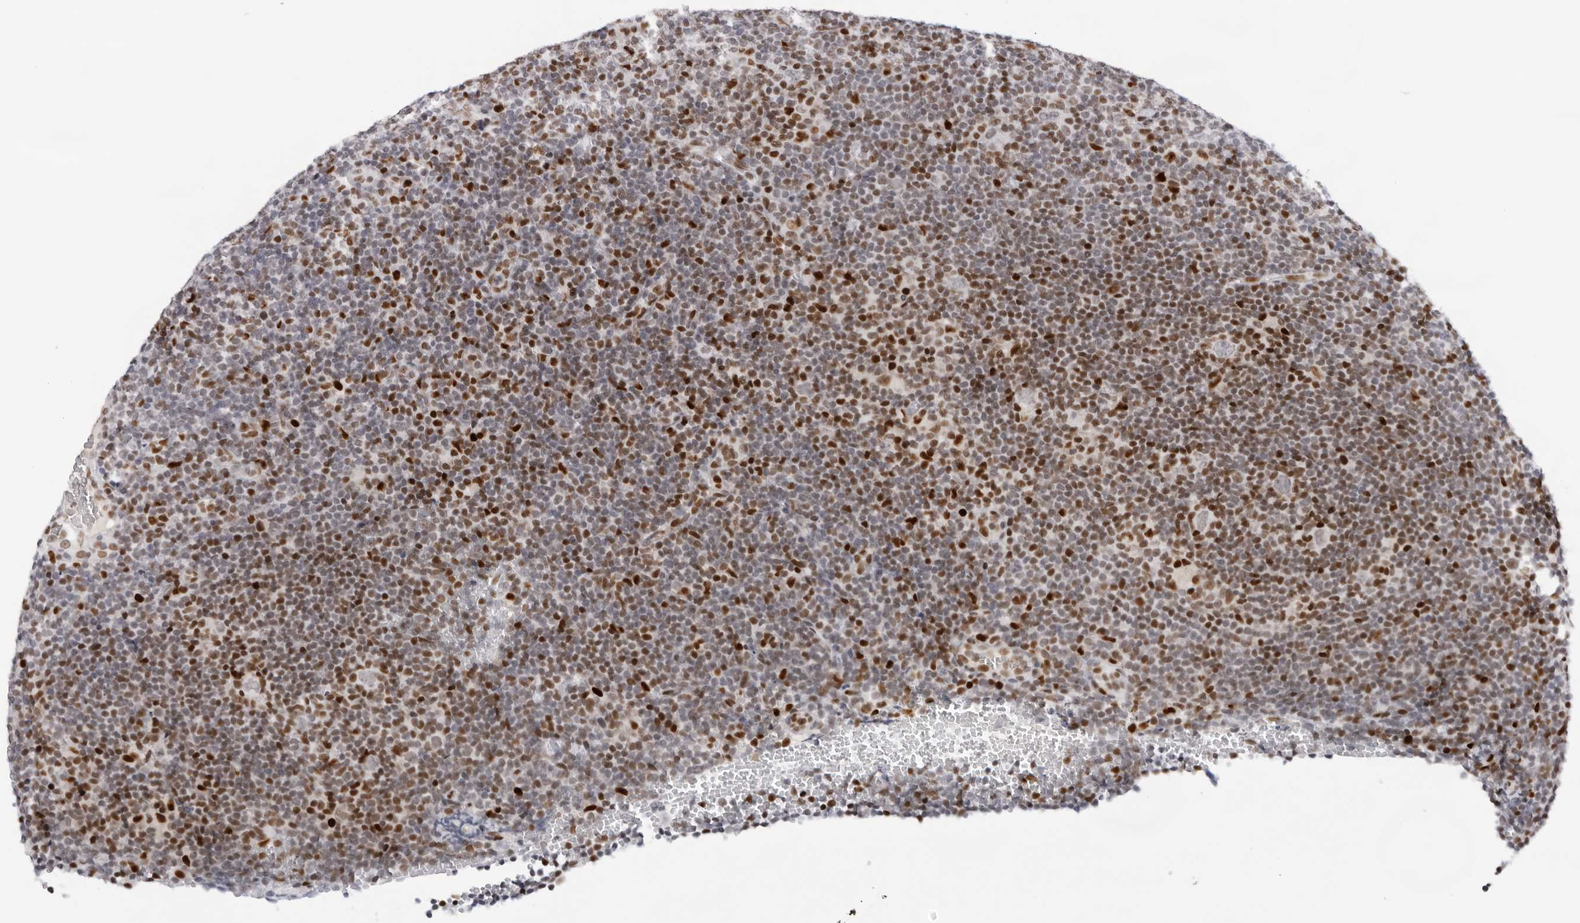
{"staining": {"intensity": "weak", "quantity": "25%-75%", "location": "nuclear"}, "tissue": "lymphoma", "cell_type": "Tumor cells", "image_type": "cancer", "snomed": [{"axis": "morphology", "description": "Hodgkin's disease, NOS"}, {"axis": "topography", "description": "Lymph node"}], "caption": "Weak nuclear positivity is identified in about 25%-75% of tumor cells in lymphoma.", "gene": "OGG1", "patient": {"sex": "female", "age": 57}}